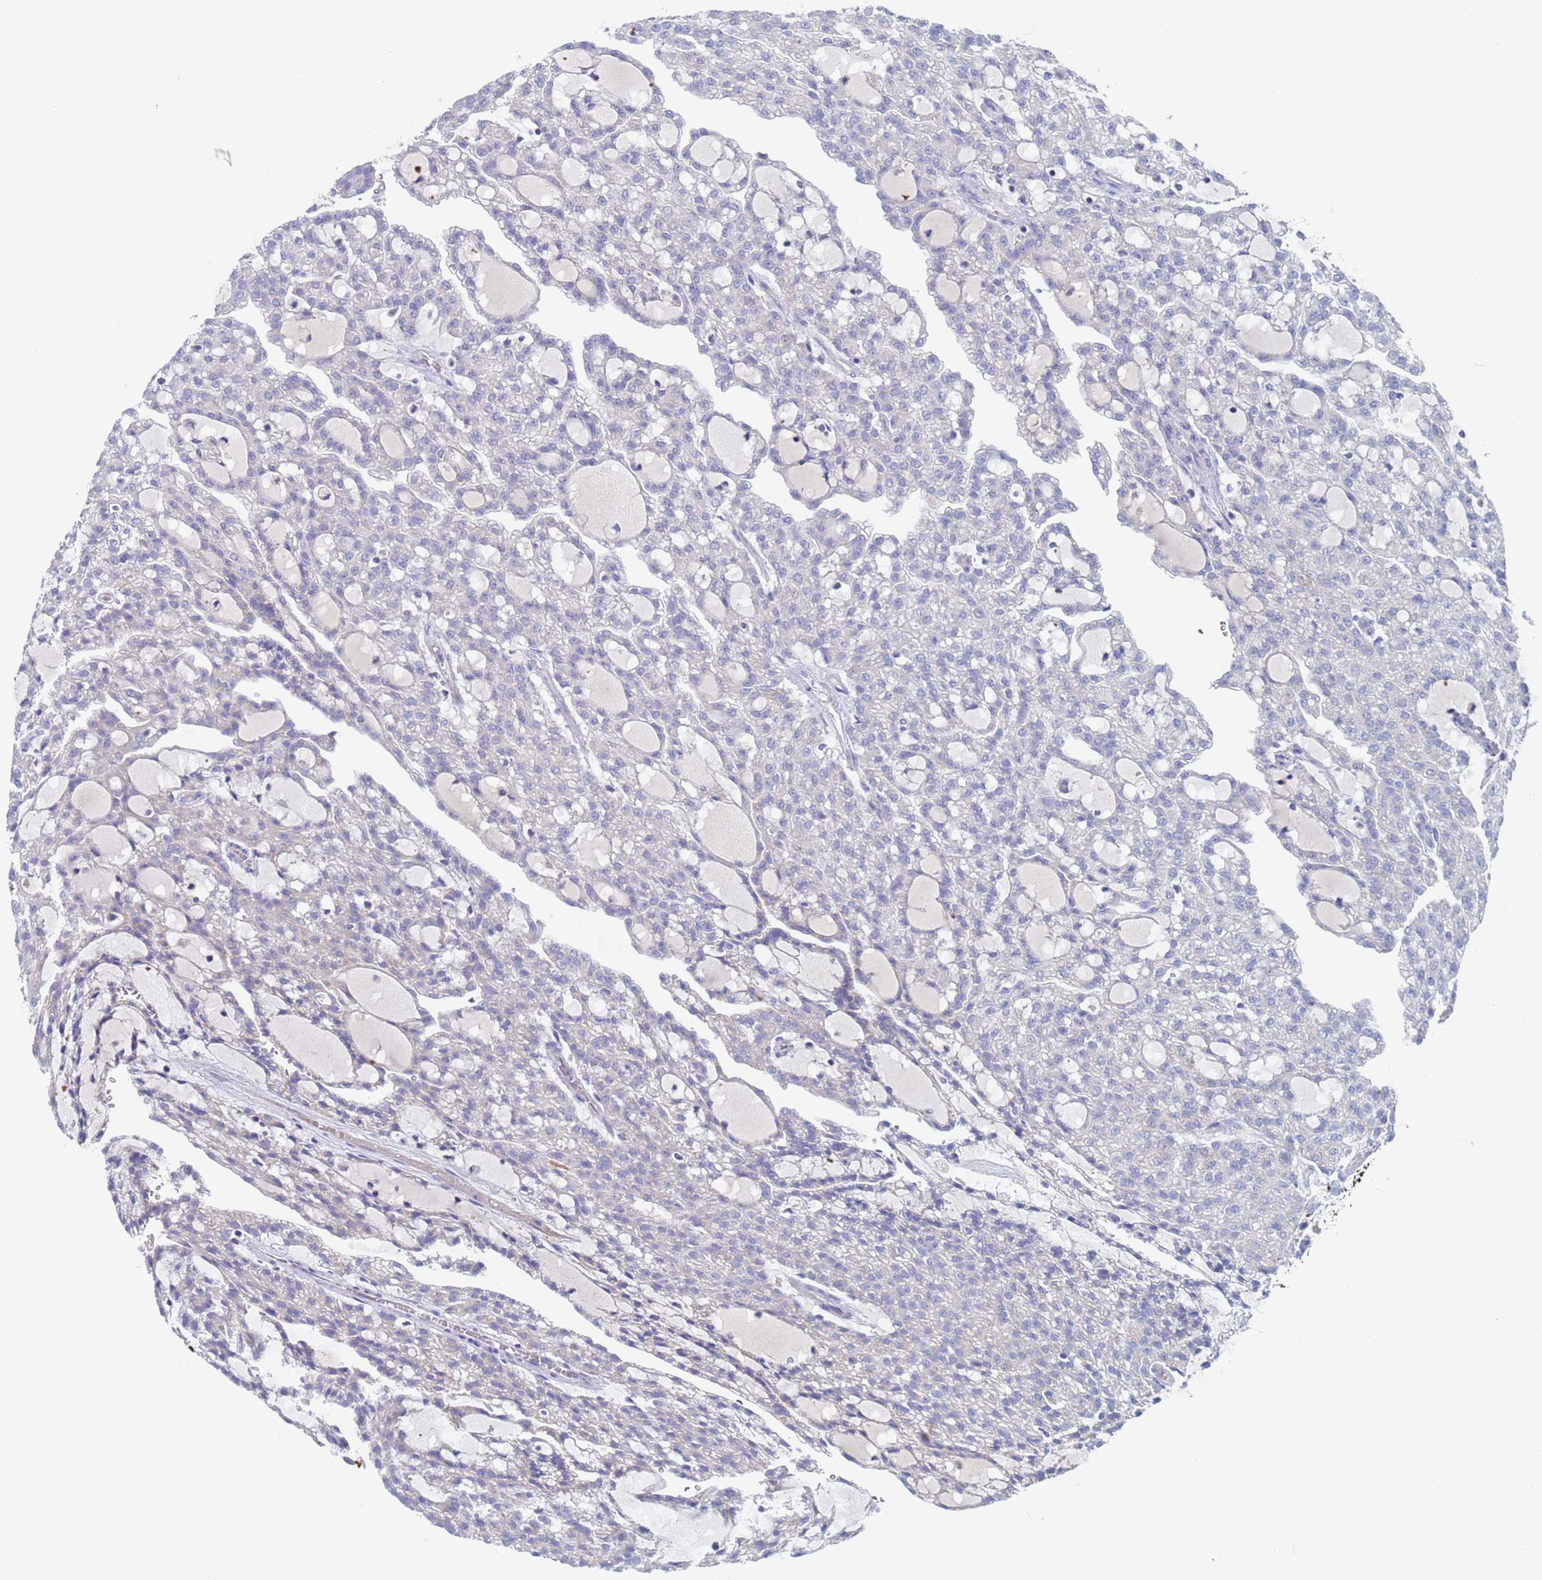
{"staining": {"intensity": "negative", "quantity": "none", "location": "none"}, "tissue": "renal cancer", "cell_type": "Tumor cells", "image_type": "cancer", "snomed": [{"axis": "morphology", "description": "Adenocarcinoma, NOS"}, {"axis": "topography", "description": "Kidney"}], "caption": "IHC histopathology image of renal cancer (adenocarcinoma) stained for a protein (brown), which reveals no expression in tumor cells.", "gene": "PET117", "patient": {"sex": "male", "age": 63}}